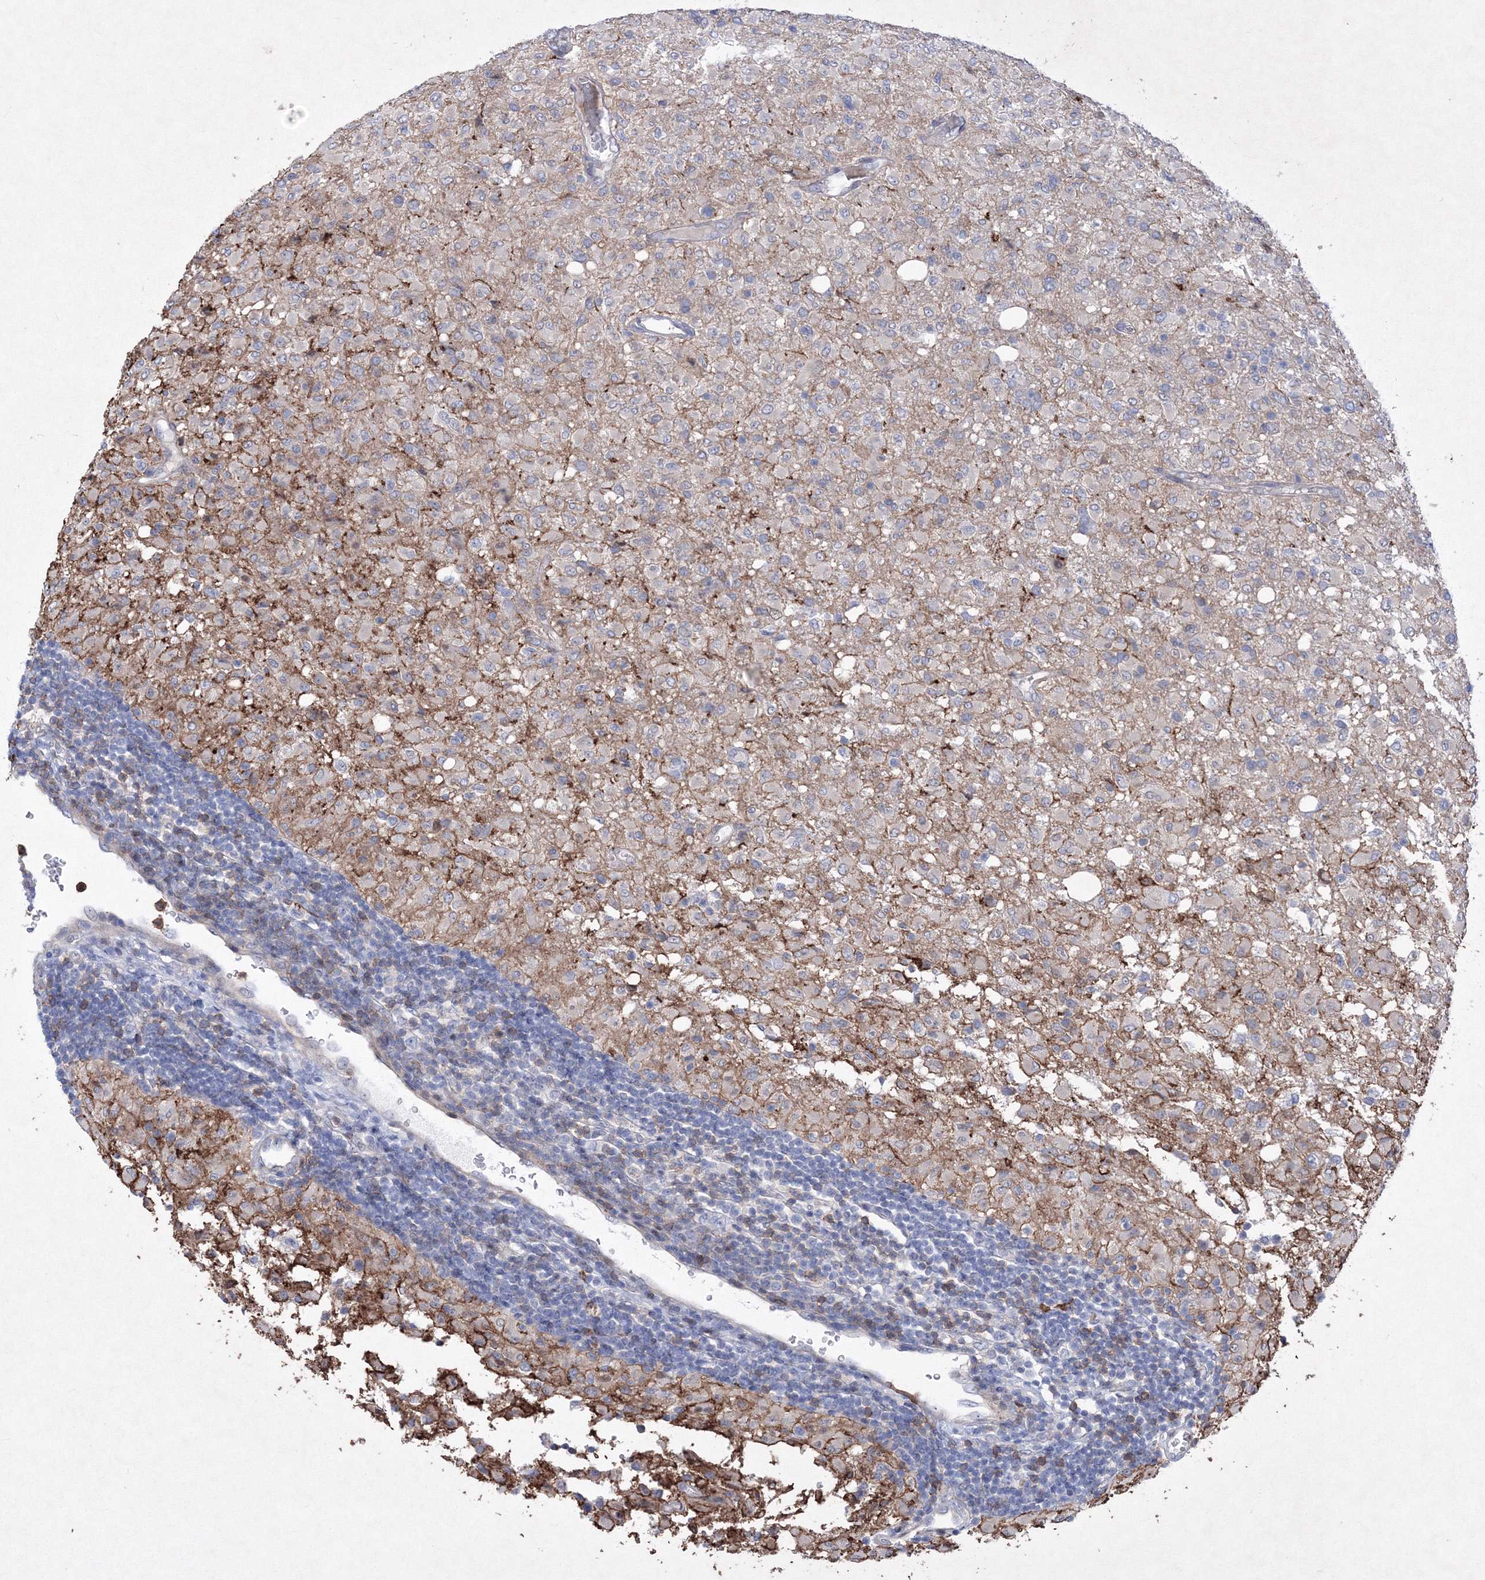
{"staining": {"intensity": "negative", "quantity": "none", "location": "none"}, "tissue": "glioma", "cell_type": "Tumor cells", "image_type": "cancer", "snomed": [{"axis": "morphology", "description": "Glioma, malignant, High grade"}, {"axis": "topography", "description": "Brain"}], "caption": "Glioma stained for a protein using immunohistochemistry demonstrates no staining tumor cells.", "gene": "RNPEPL1", "patient": {"sex": "female", "age": 57}}